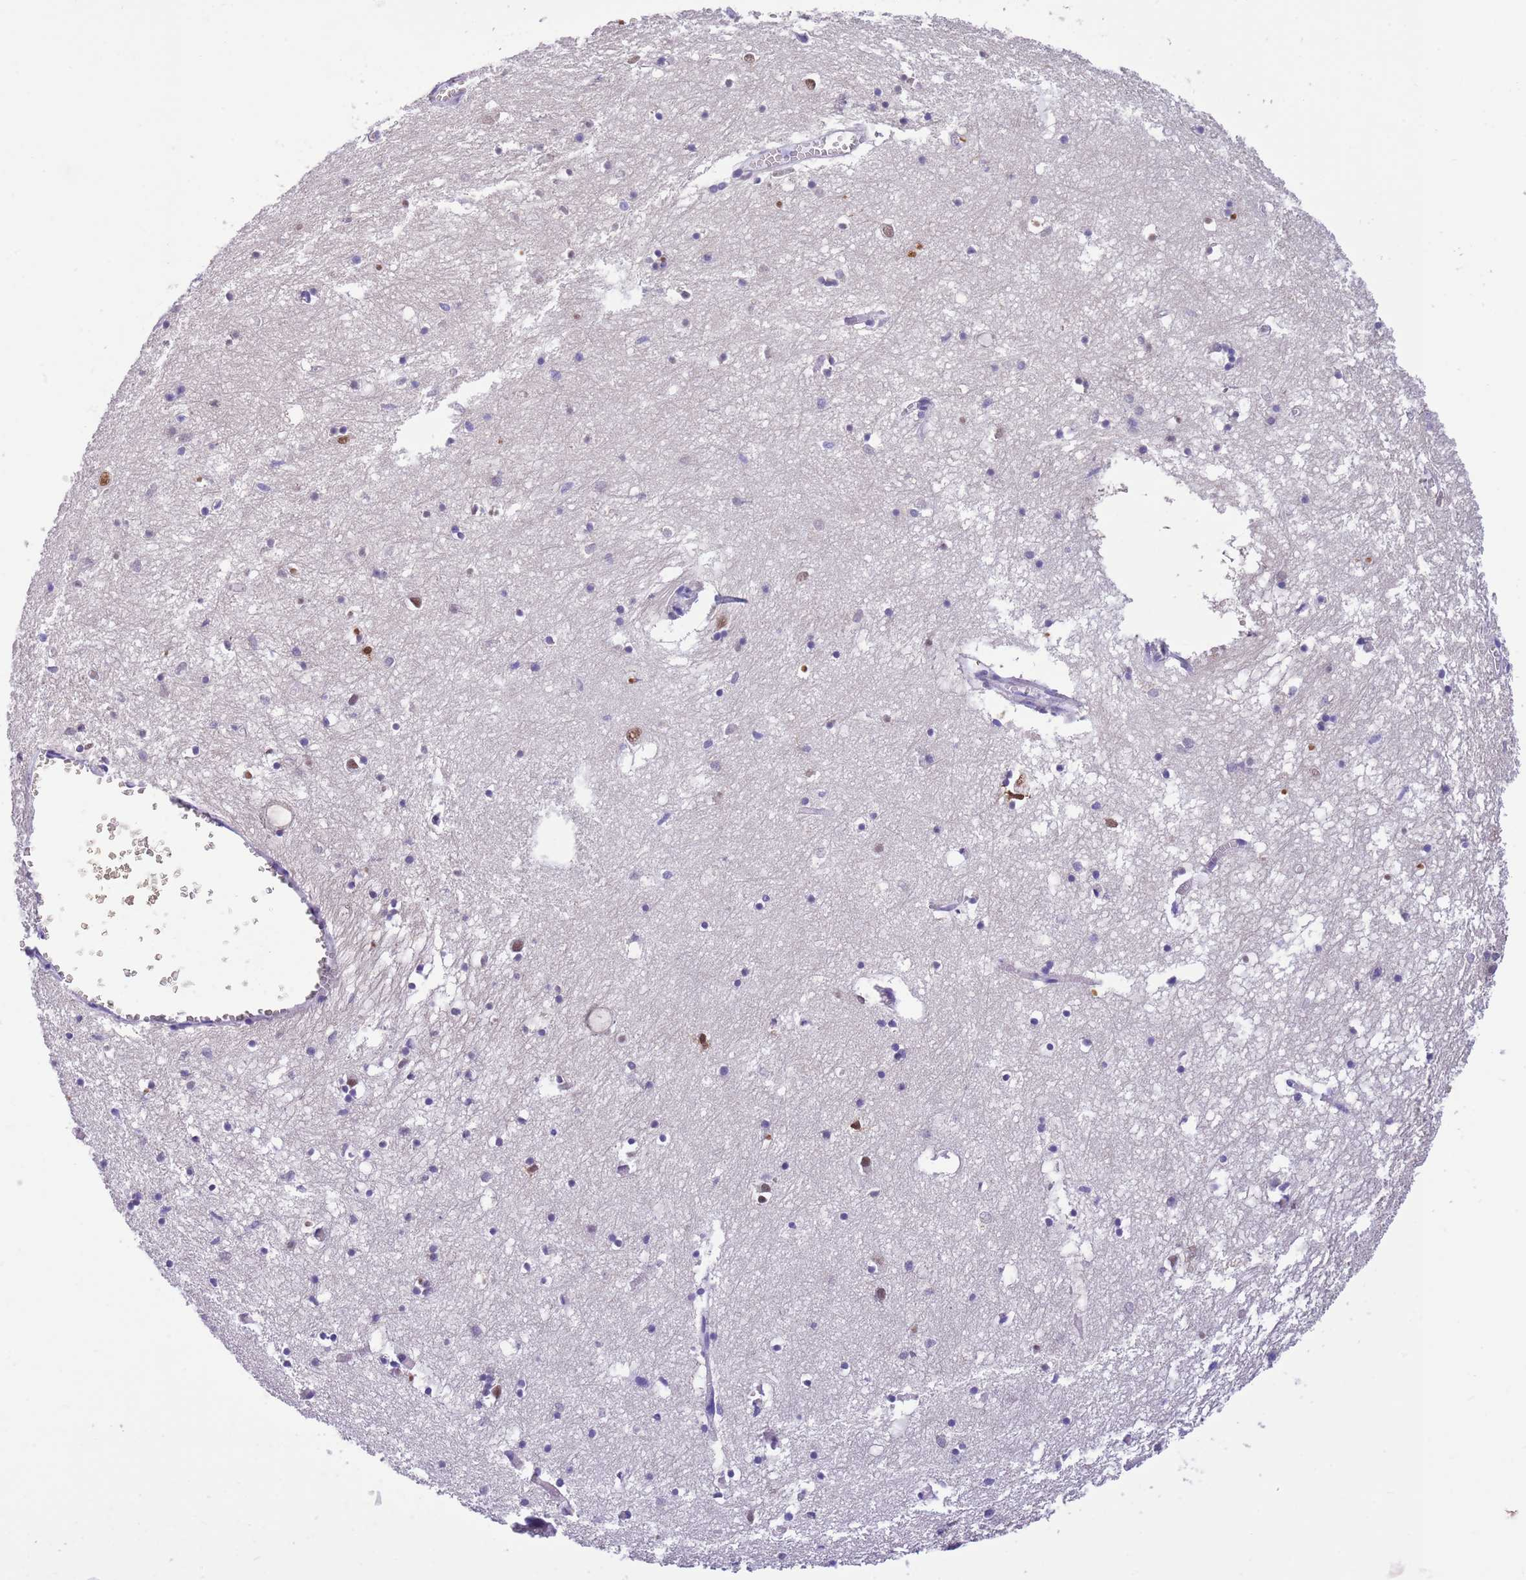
{"staining": {"intensity": "weak", "quantity": "<25%", "location": "nuclear"}, "tissue": "hippocampus", "cell_type": "Glial cells", "image_type": "normal", "snomed": [{"axis": "morphology", "description": "Normal tissue, NOS"}, {"axis": "topography", "description": "Hippocampus"}], "caption": "Immunohistochemistry (IHC) of unremarkable hippocampus reveals no expression in glial cells.", "gene": "TRIM32", "patient": {"sex": "male", "age": 70}}